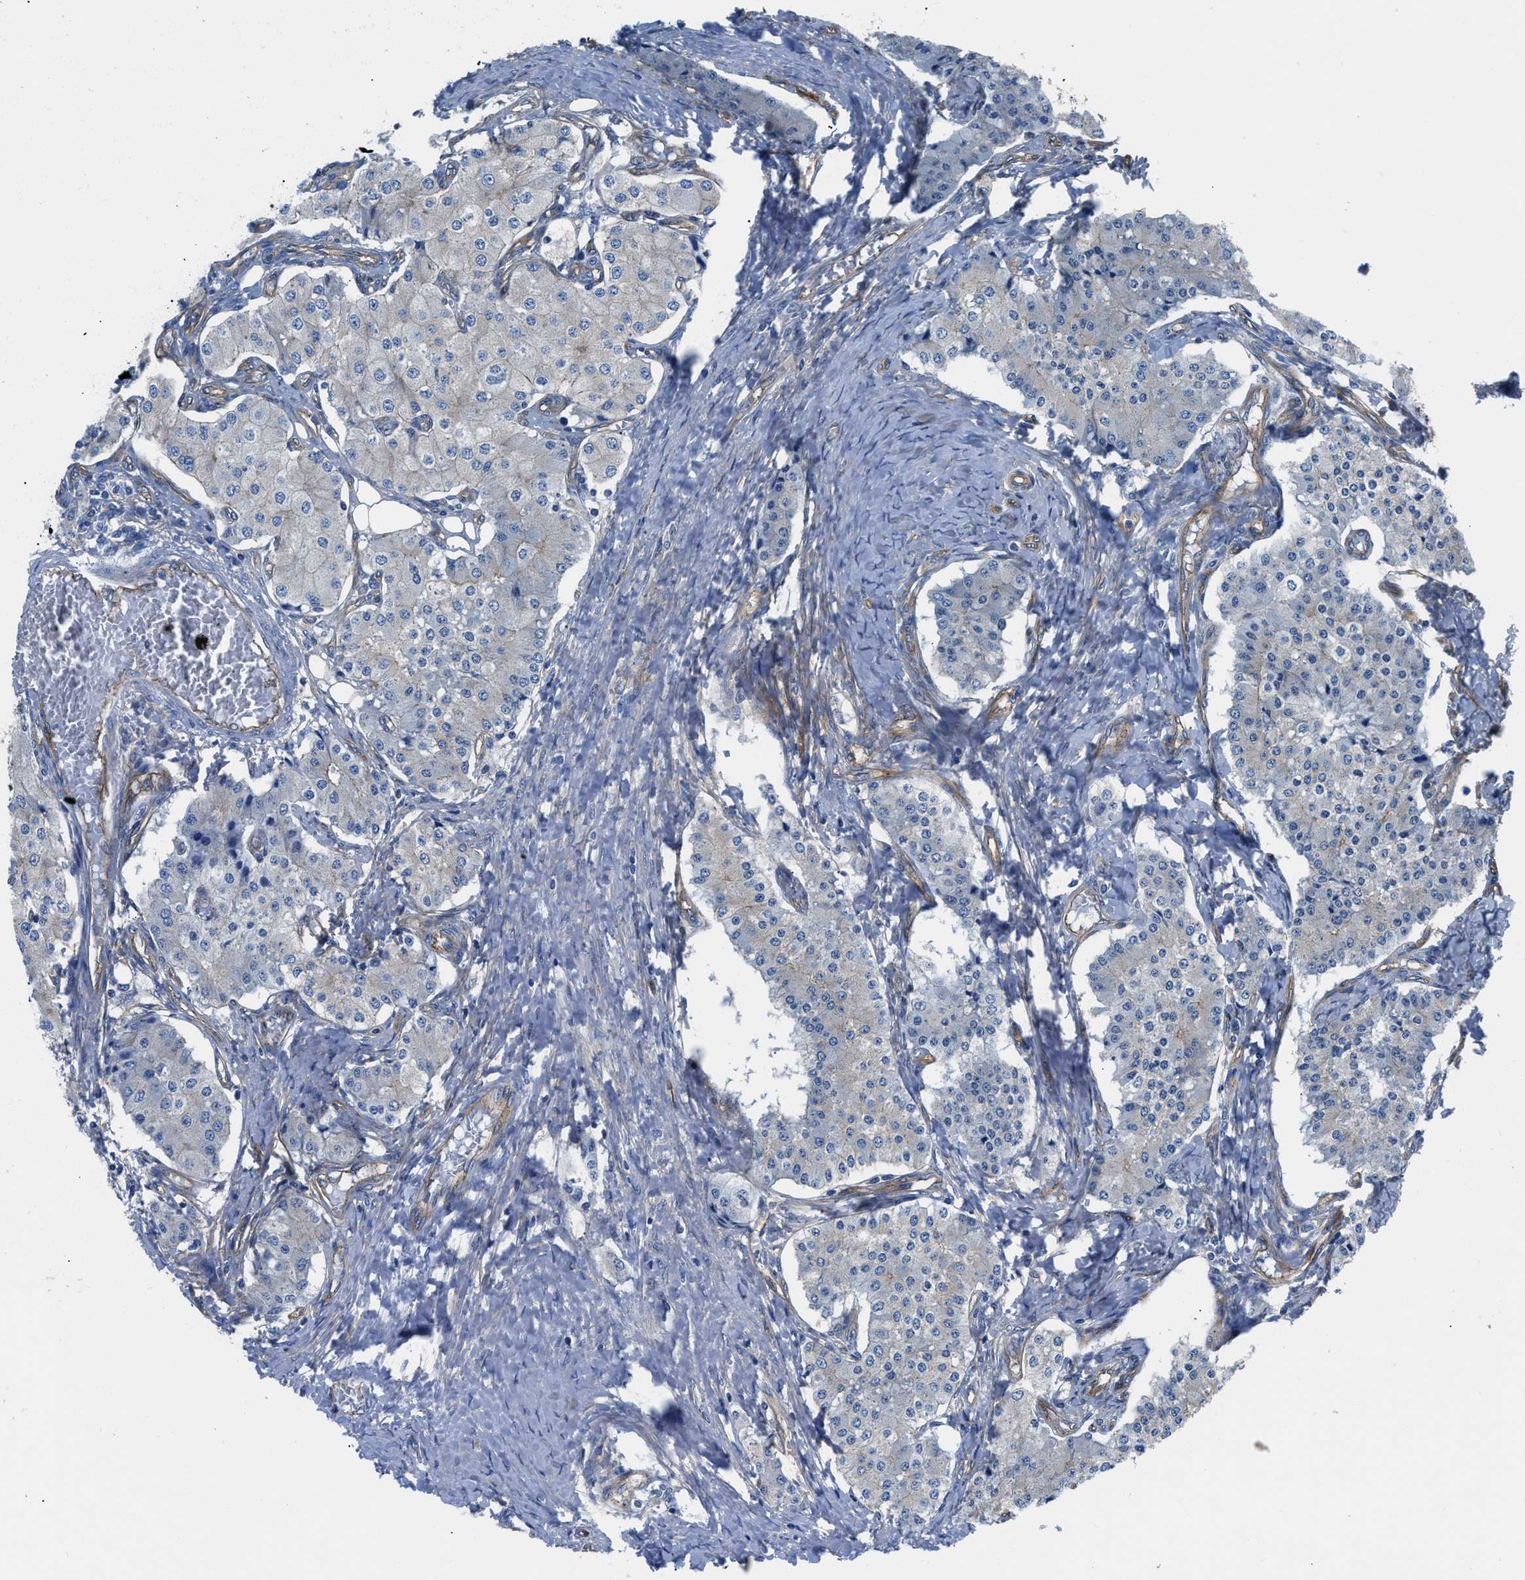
{"staining": {"intensity": "negative", "quantity": "none", "location": "none"}, "tissue": "carcinoid", "cell_type": "Tumor cells", "image_type": "cancer", "snomed": [{"axis": "morphology", "description": "Carcinoid, malignant, NOS"}, {"axis": "topography", "description": "Colon"}], "caption": "Tumor cells show no significant protein expression in carcinoid.", "gene": "TRIP4", "patient": {"sex": "female", "age": 52}}